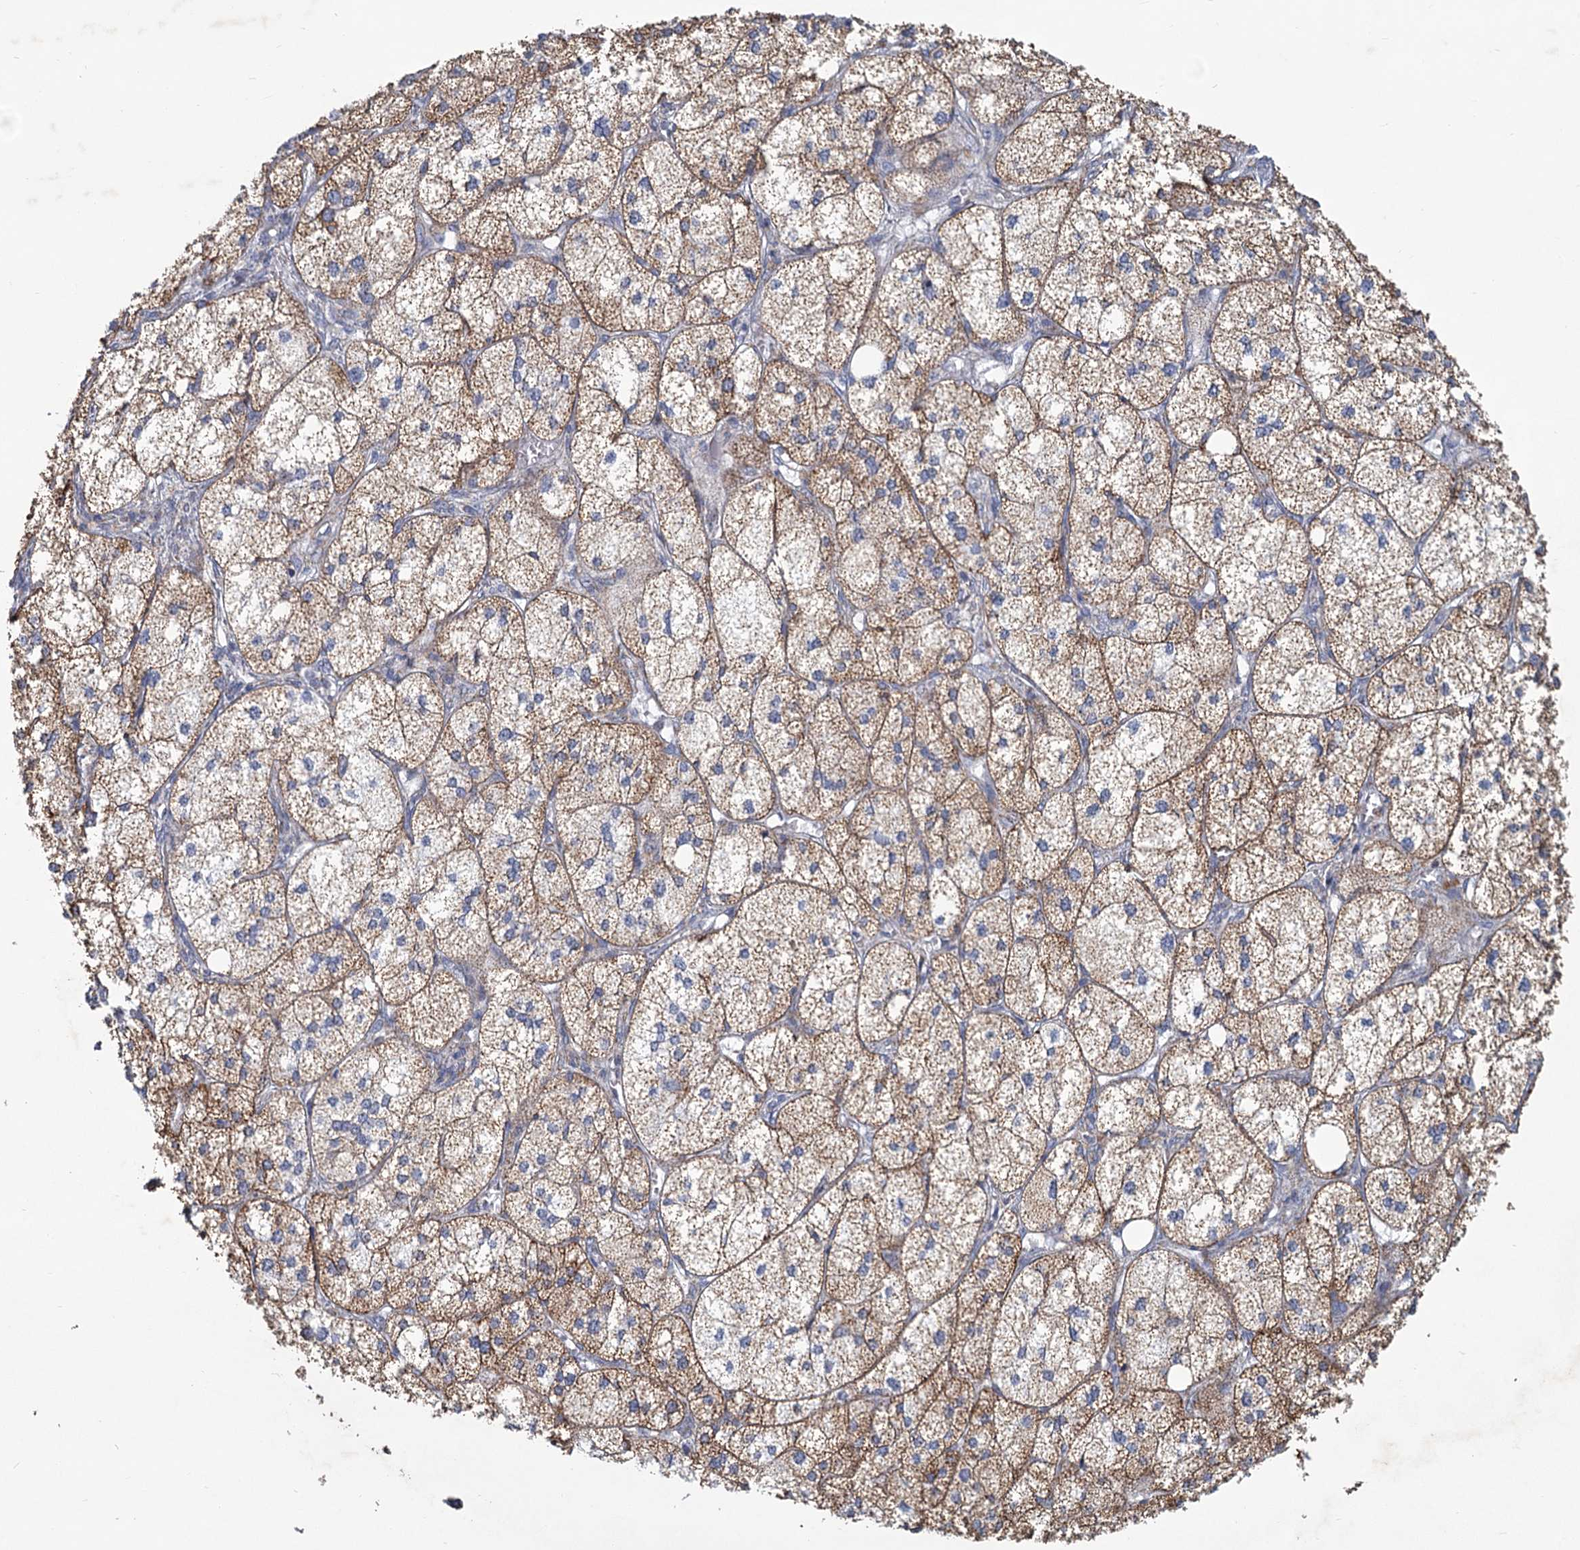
{"staining": {"intensity": "moderate", "quantity": ">75%", "location": "cytoplasmic/membranous"}, "tissue": "adrenal gland", "cell_type": "Glandular cells", "image_type": "normal", "snomed": [{"axis": "morphology", "description": "Normal tissue, NOS"}, {"axis": "topography", "description": "Adrenal gland"}], "caption": "Glandular cells reveal moderate cytoplasmic/membranous staining in about >75% of cells in normal adrenal gland.", "gene": "NDUFC2", "patient": {"sex": "female", "age": 61}}